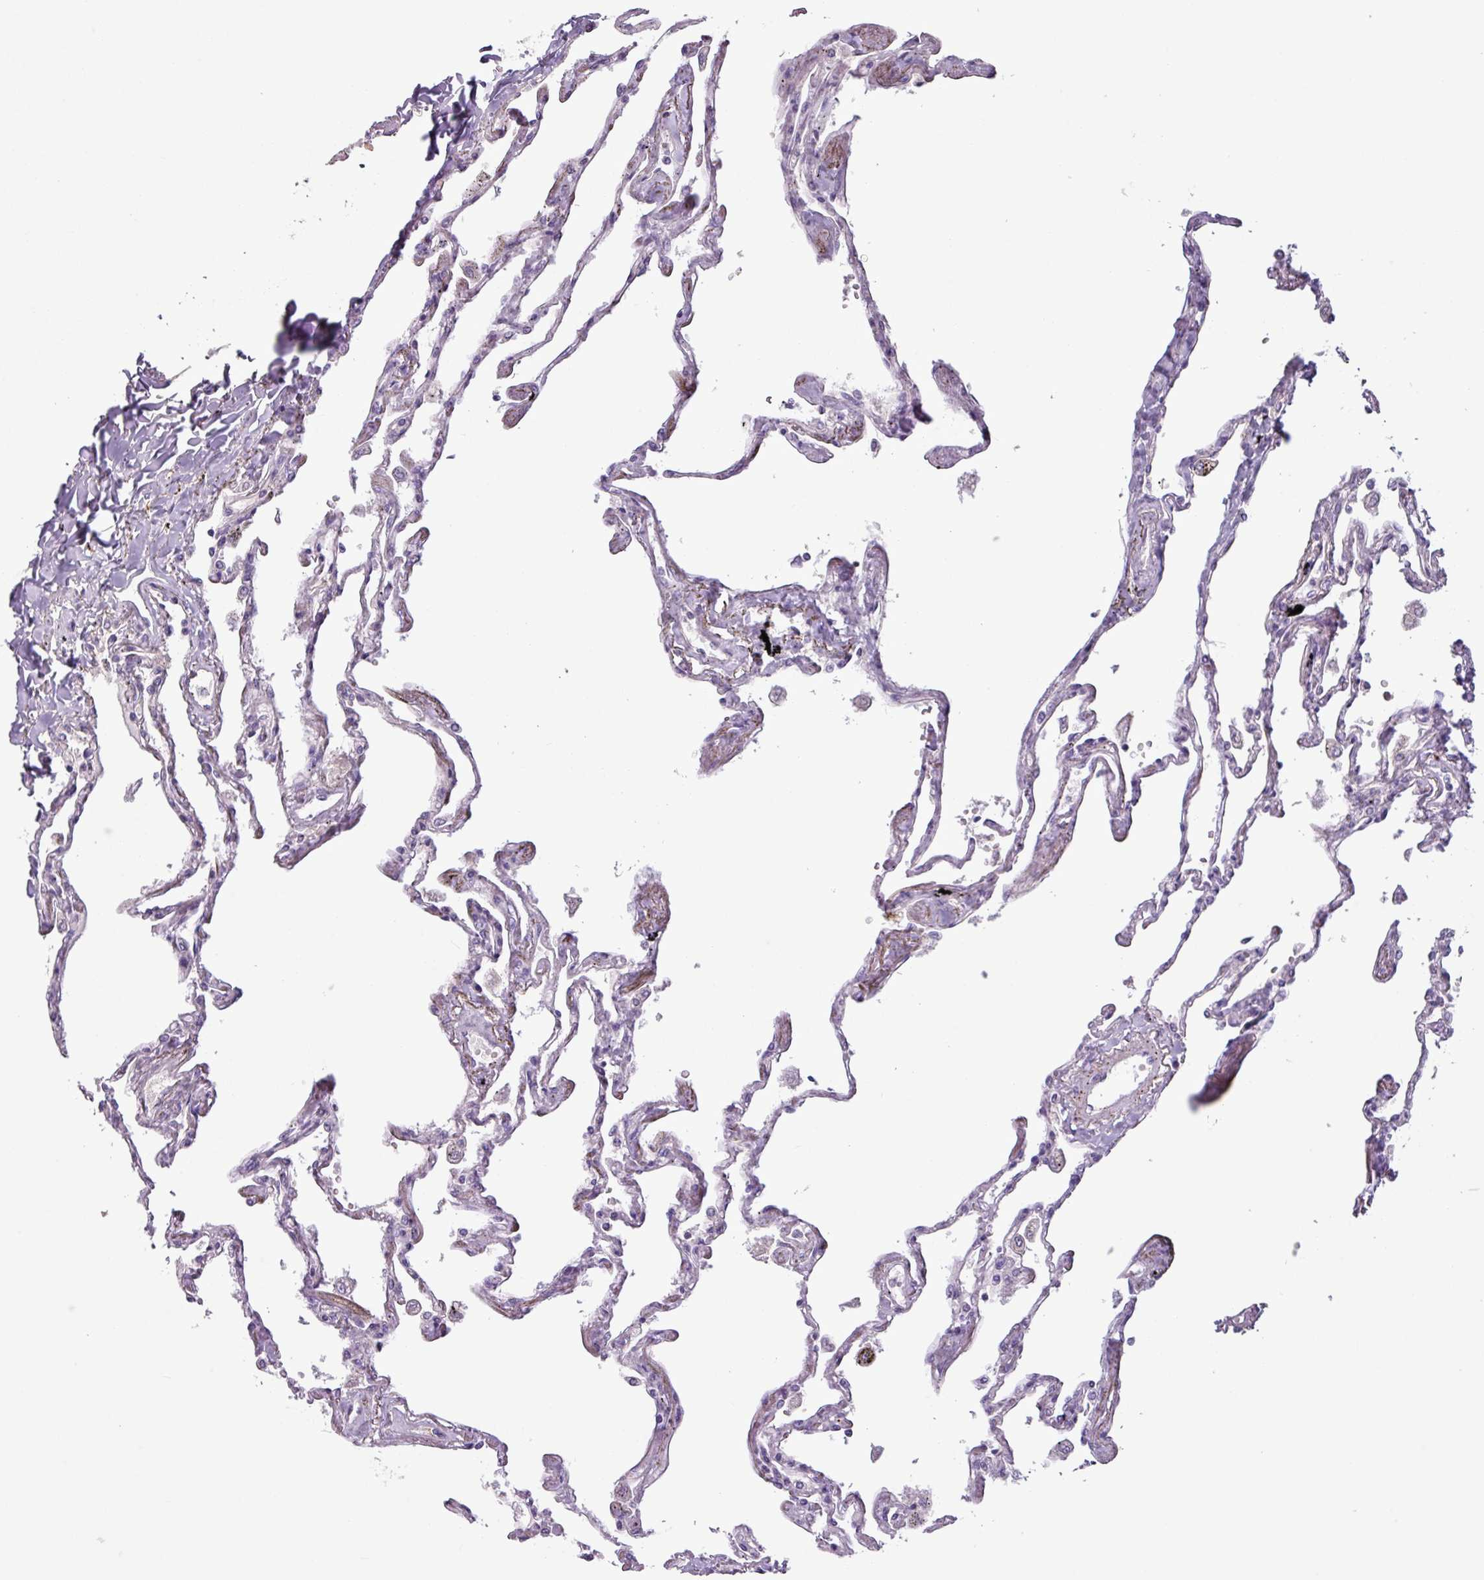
{"staining": {"intensity": "negative", "quantity": "none", "location": "none"}, "tissue": "lung", "cell_type": "Alveolar cells", "image_type": "normal", "snomed": [{"axis": "morphology", "description": "Normal tissue, NOS"}, {"axis": "topography", "description": "Lung"}], "caption": "Unremarkable lung was stained to show a protein in brown. There is no significant expression in alveolar cells. (Stains: DAB (3,3'-diaminobenzidine) IHC with hematoxylin counter stain, Microscopy: brightfield microscopy at high magnification).", "gene": "C4A", "patient": {"sex": "female", "age": 67}}